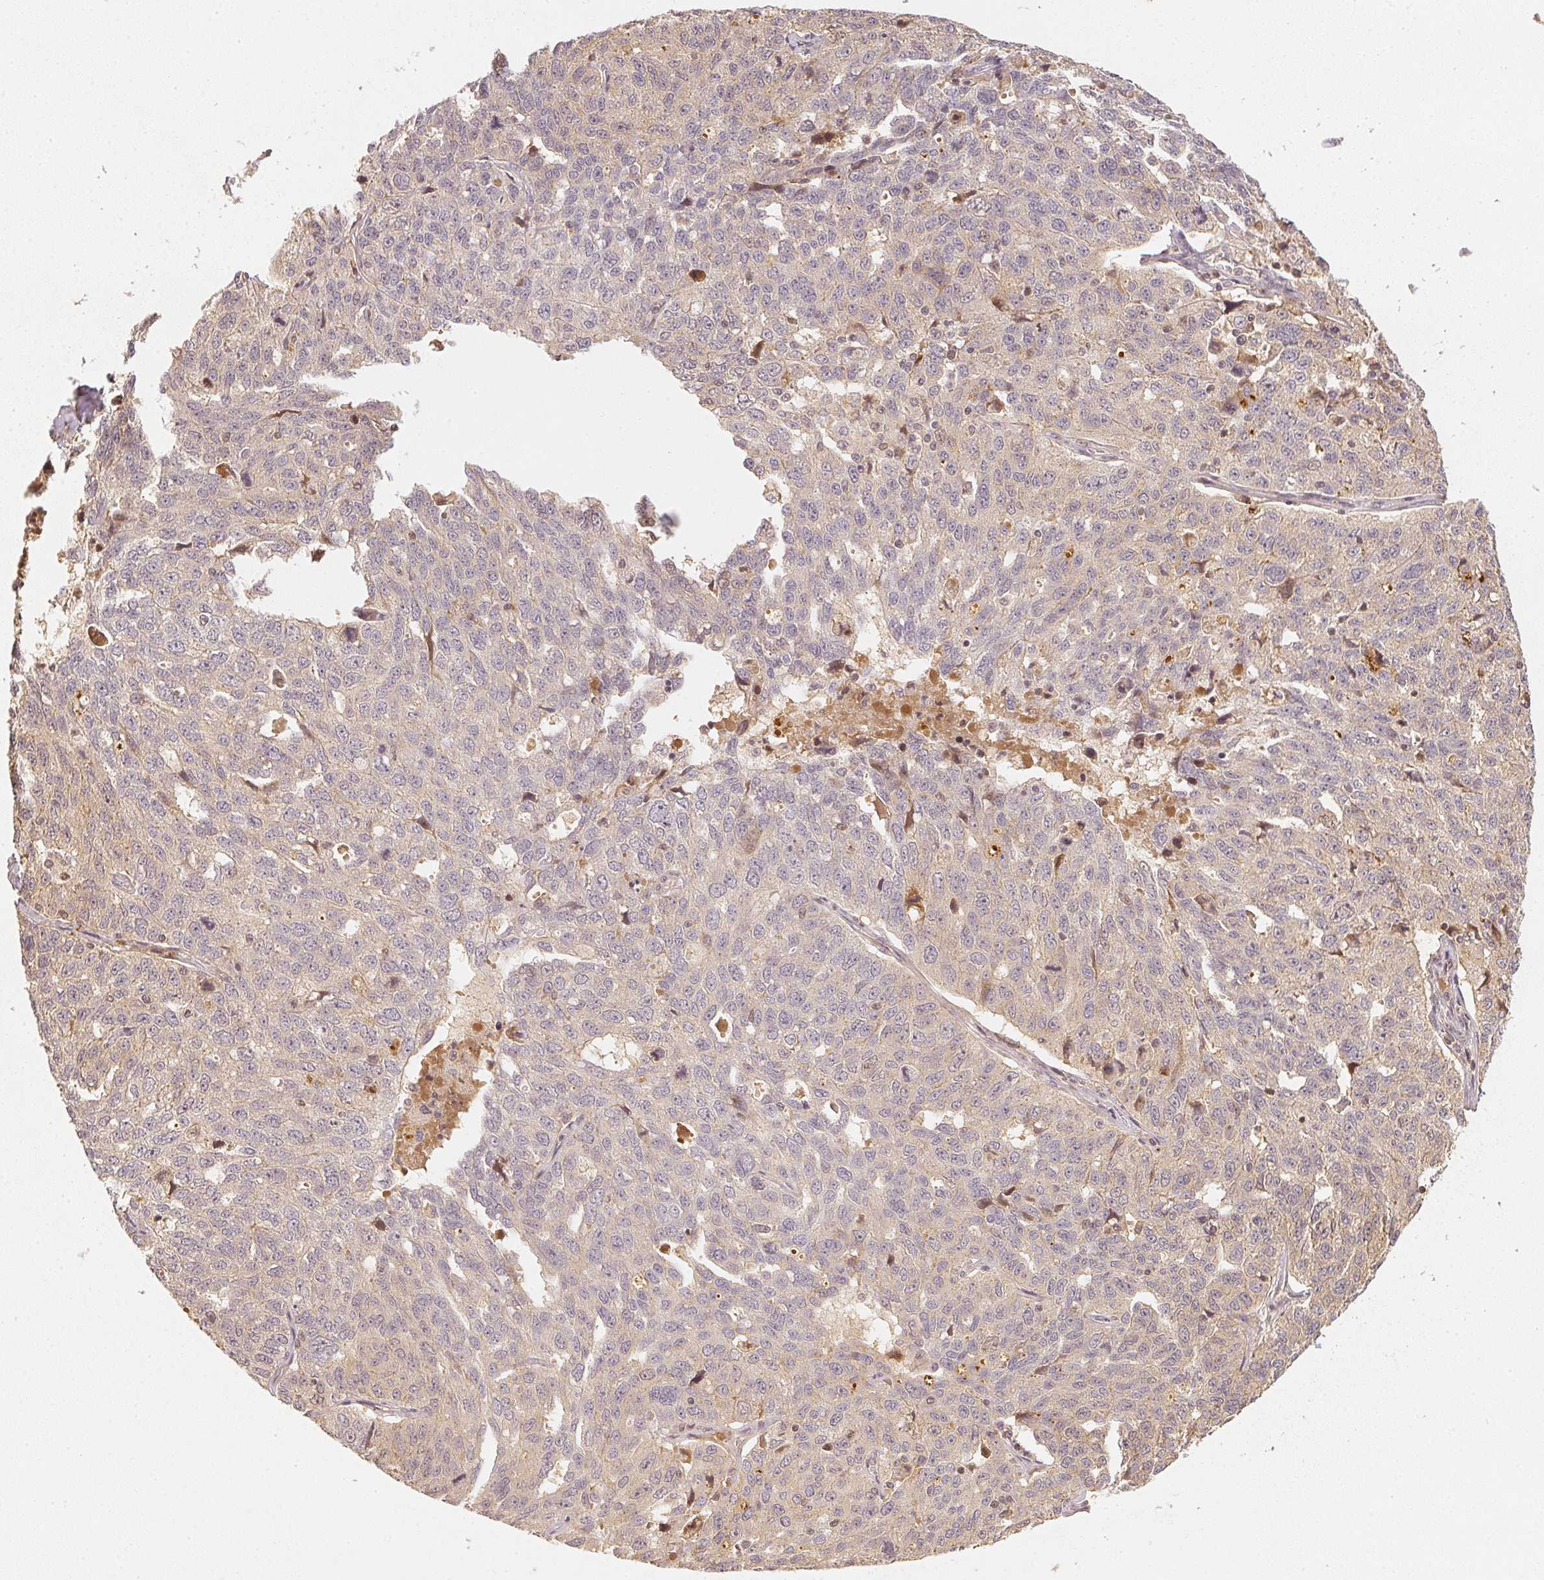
{"staining": {"intensity": "negative", "quantity": "none", "location": "none"}, "tissue": "ovarian cancer", "cell_type": "Tumor cells", "image_type": "cancer", "snomed": [{"axis": "morphology", "description": "Cystadenocarcinoma, serous, NOS"}, {"axis": "topography", "description": "Ovary"}], "caption": "There is no significant expression in tumor cells of ovarian cancer (serous cystadenocarcinoma).", "gene": "SERPINE1", "patient": {"sex": "female", "age": 71}}